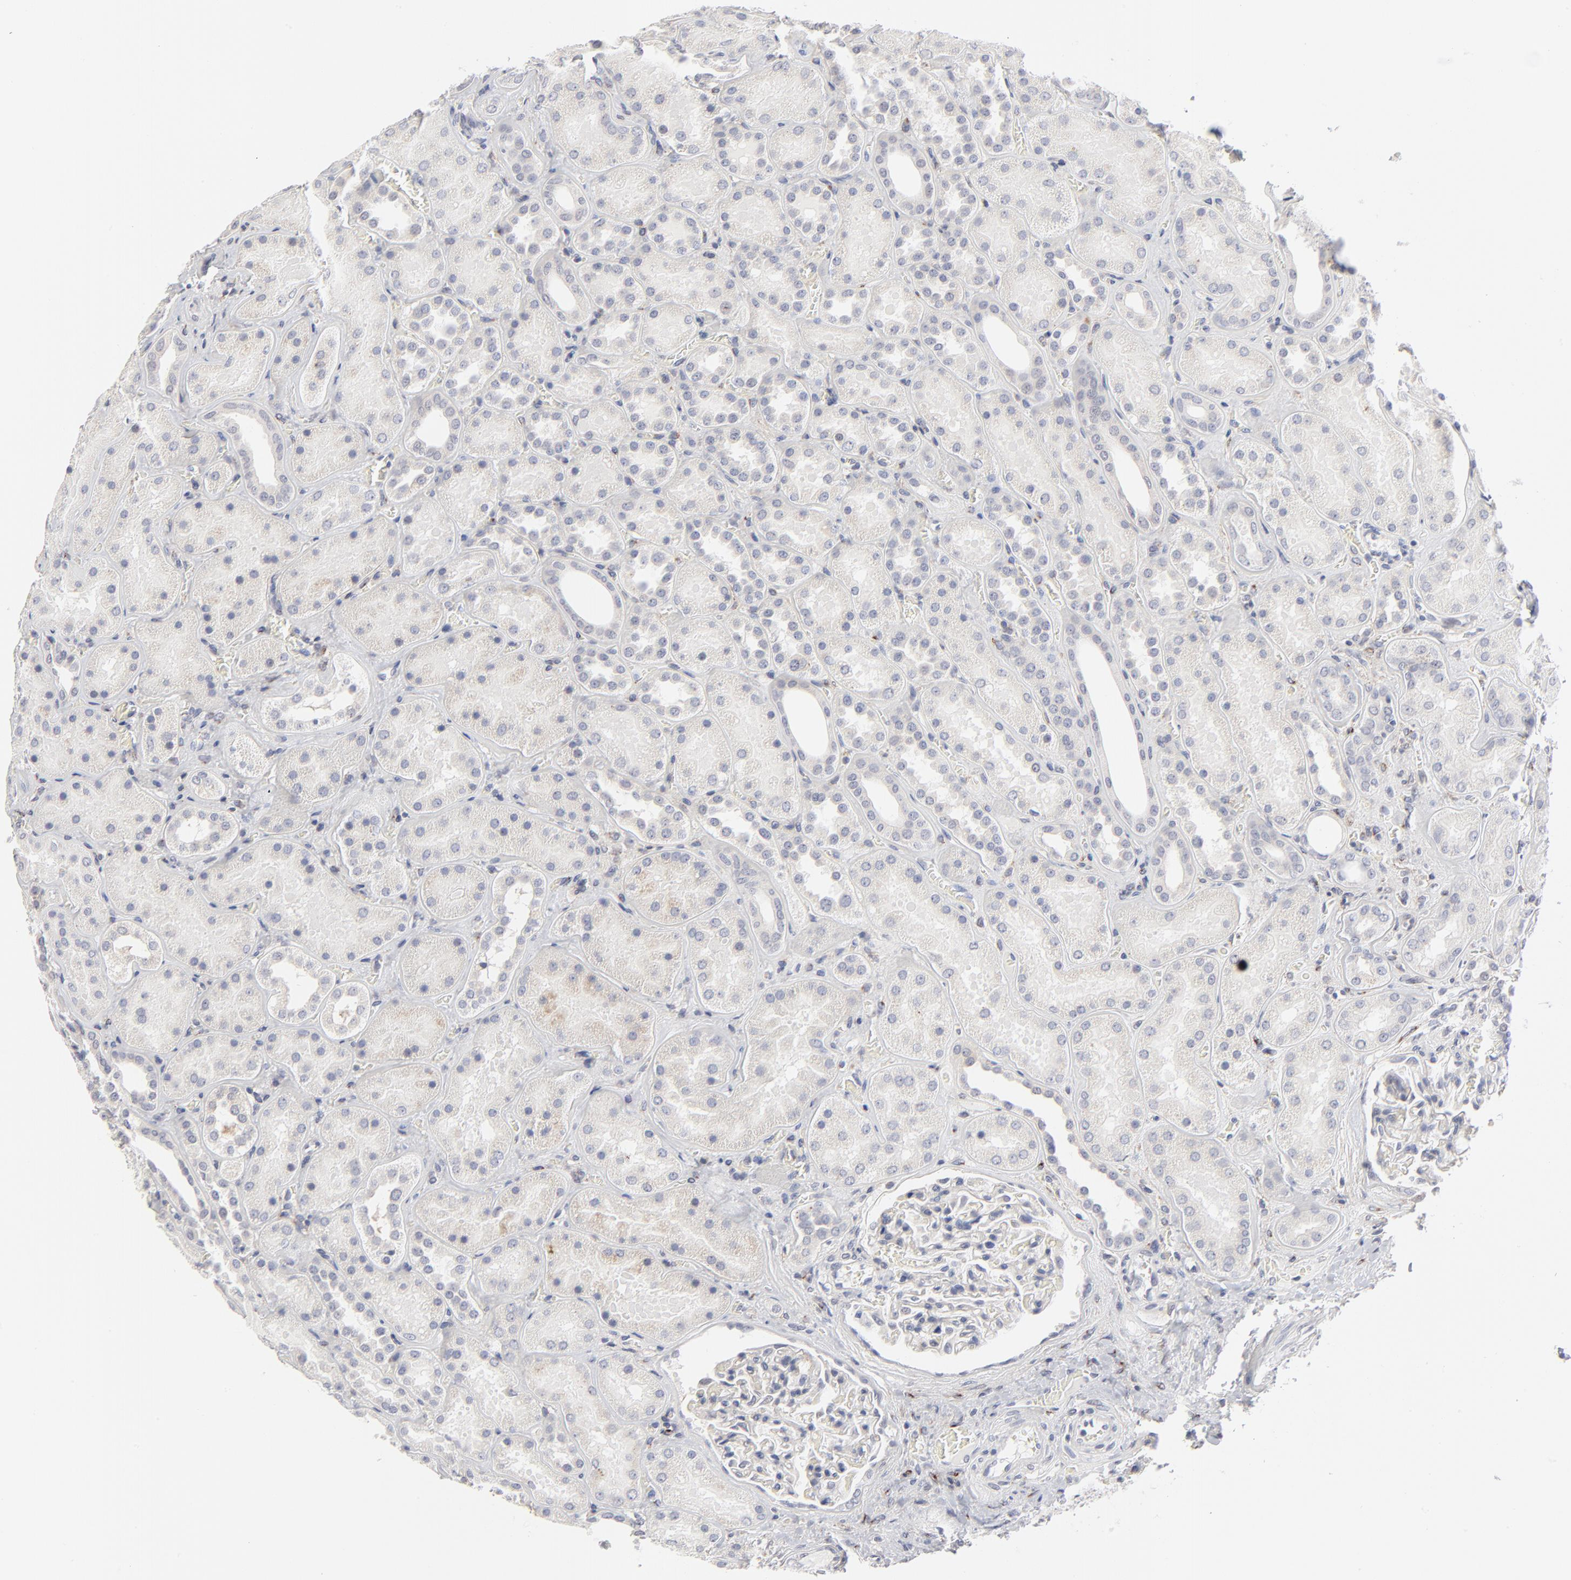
{"staining": {"intensity": "negative", "quantity": "none", "location": "none"}, "tissue": "kidney", "cell_type": "Cells in glomeruli", "image_type": "normal", "snomed": [{"axis": "morphology", "description": "Normal tissue, NOS"}, {"axis": "topography", "description": "Kidney"}], "caption": "High power microscopy photomicrograph of an immunohistochemistry (IHC) image of benign kidney, revealing no significant expression in cells in glomeruli.", "gene": "AURKA", "patient": {"sex": "male", "age": 28}}